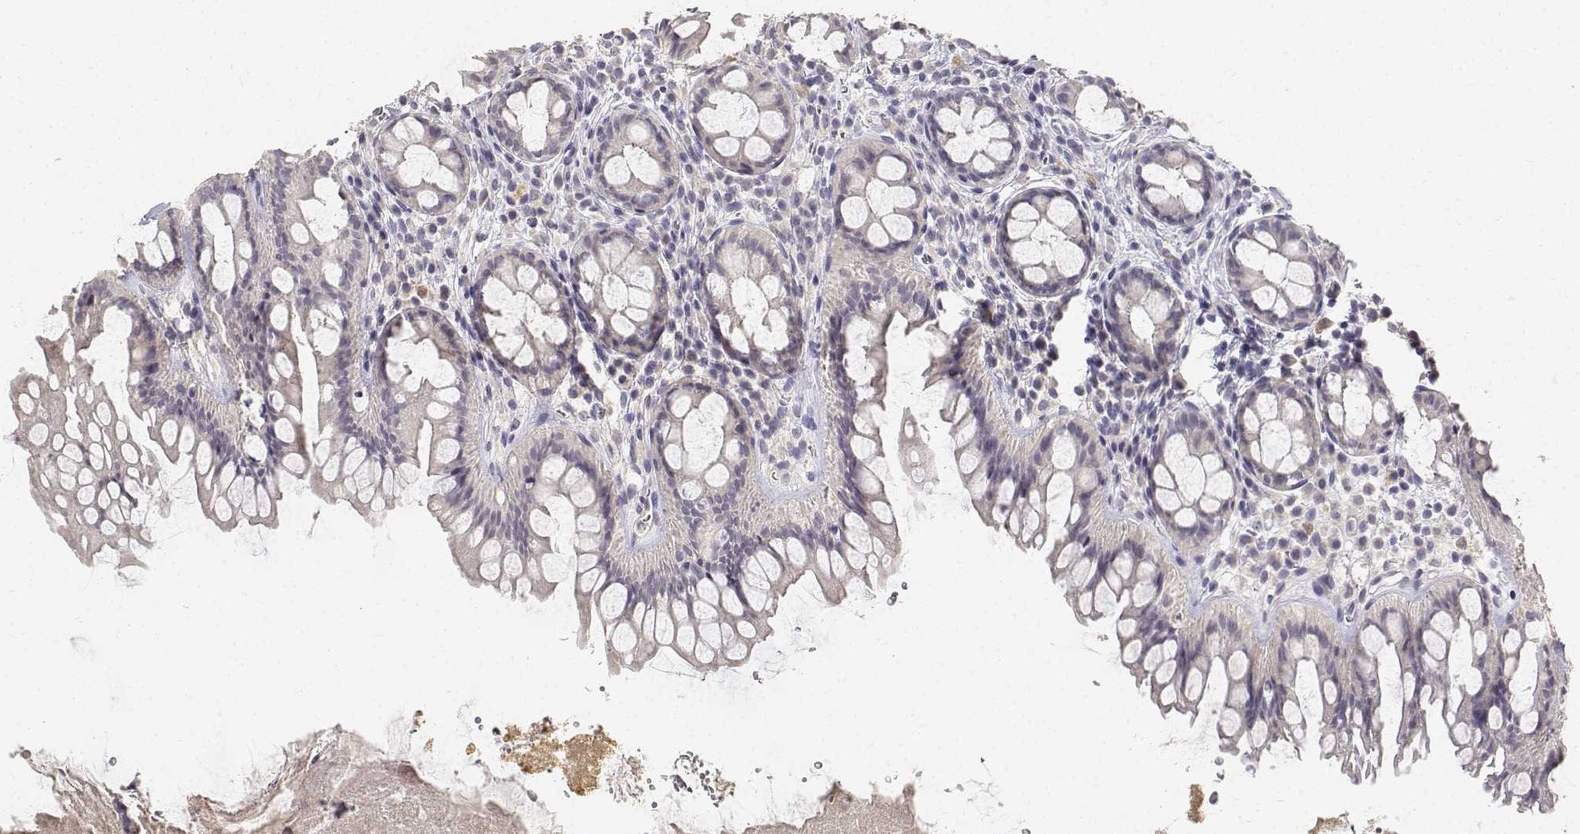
{"staining": {"intensity": "negative", "quantity": "none", "location": "none"}, "tissue": "rectum", "cell_type": "Glandular cells", "image_type": "normal", "snomed": [{"axis": "morphology", "description": "Normal tissue, NOS"}, {"axis": "topography", "description": "Rectum"}], "caption": "Glandular cells are negative for brown protein staining in benign rectum.", "gene": "PAEP", "patient": {"sex": "female", "age": 69}}